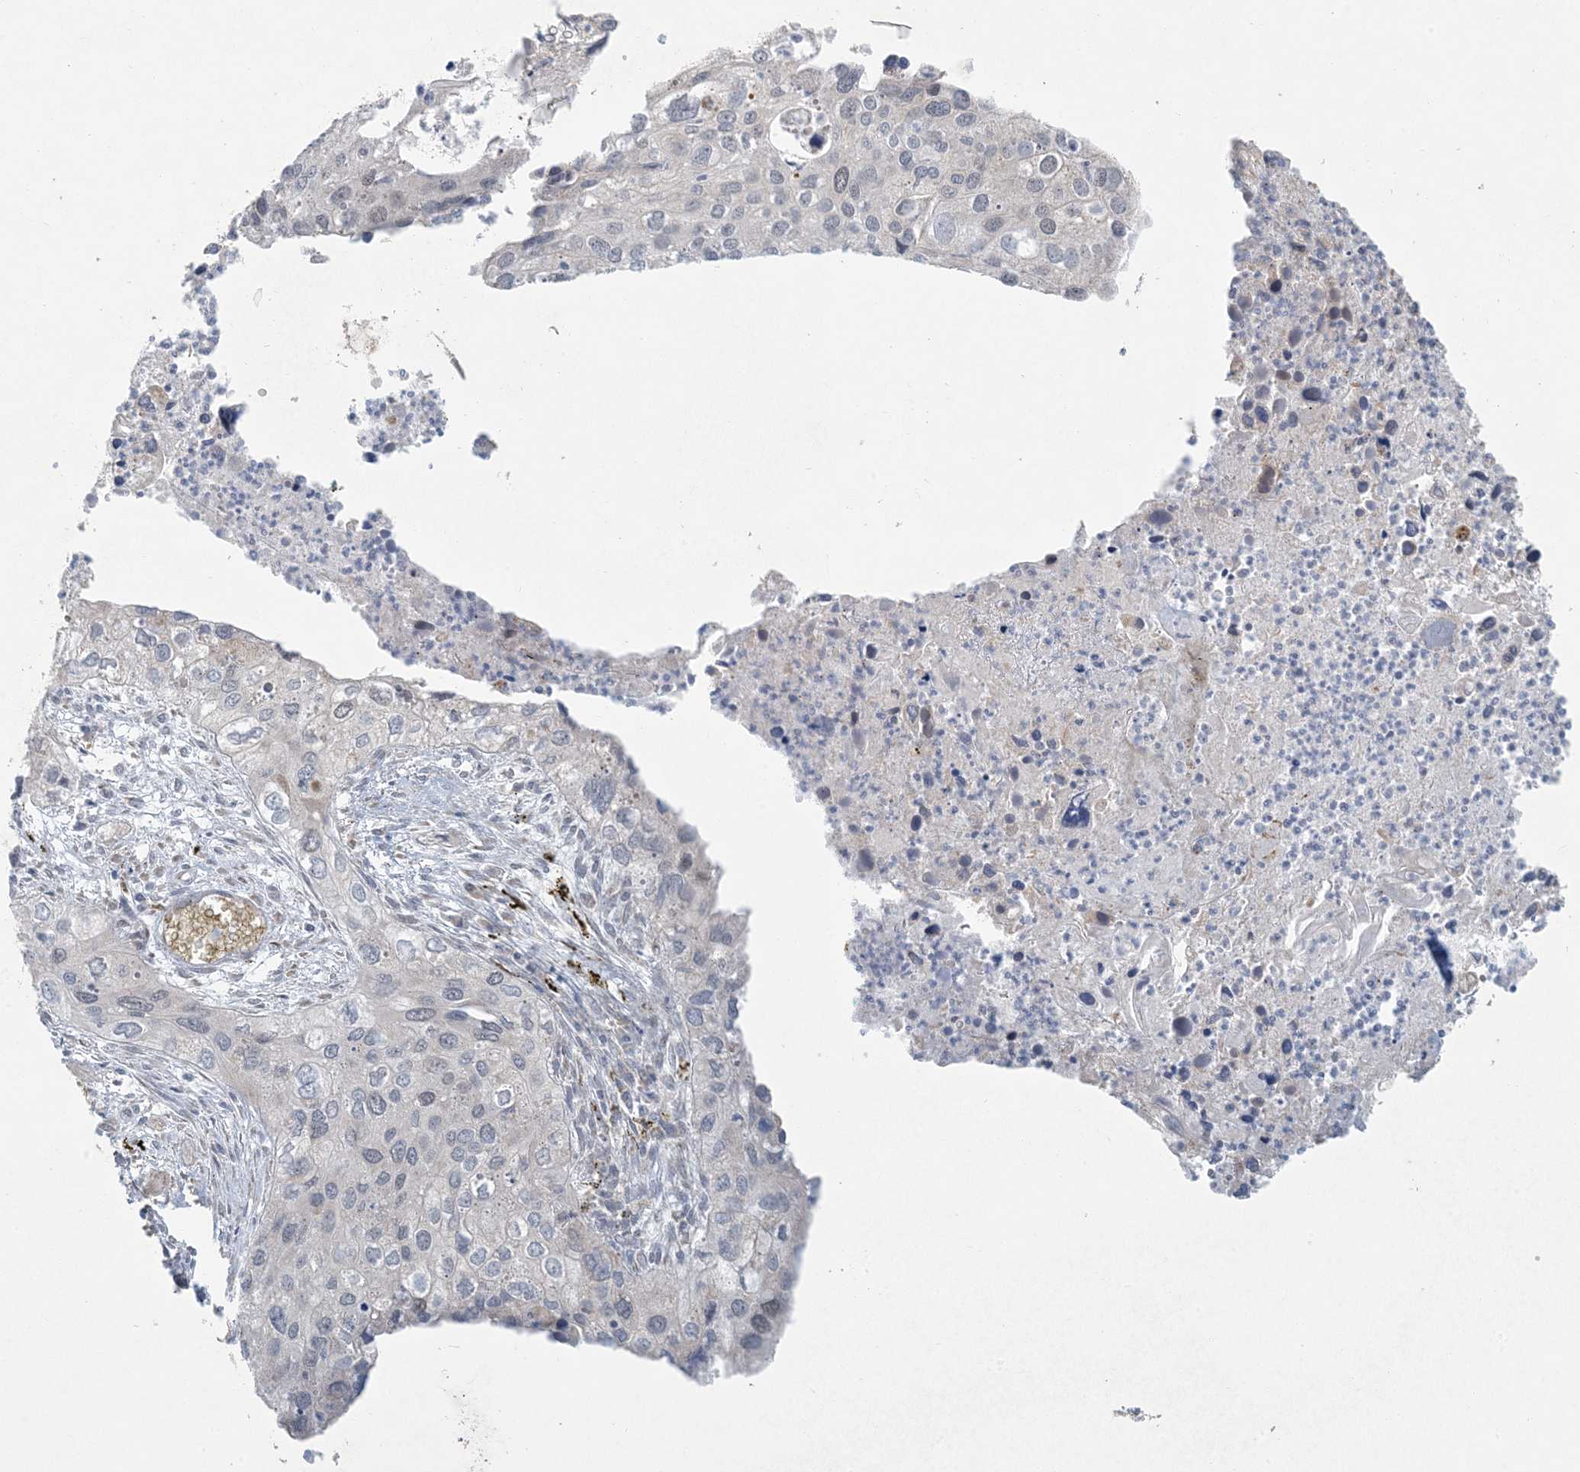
{"staining": {"intensity": "moderate", "quantity": "<25%", "location": "cytoplasmic/membranous"}, "tissue": "cervical cancer", "cell_type": "Tumor cells", "image_type": "cancer", "snomed": [{"axis": "morphology", "description": "Squamous cell carcinoma, NOS"}, {"axis": "topography", "description": "Cervix"}], "caption": "A histopathology image of cervical cancer (squamous cell carcinoma) stained for a protein demonstrates moderate cytoplasmic/membranous brown staining in tumor cells. Ihc stains the protein of interest in brown and the nuclei are stained blue.", "gene": "HACL1", "patient": {"sex": "female", "age": 55}}